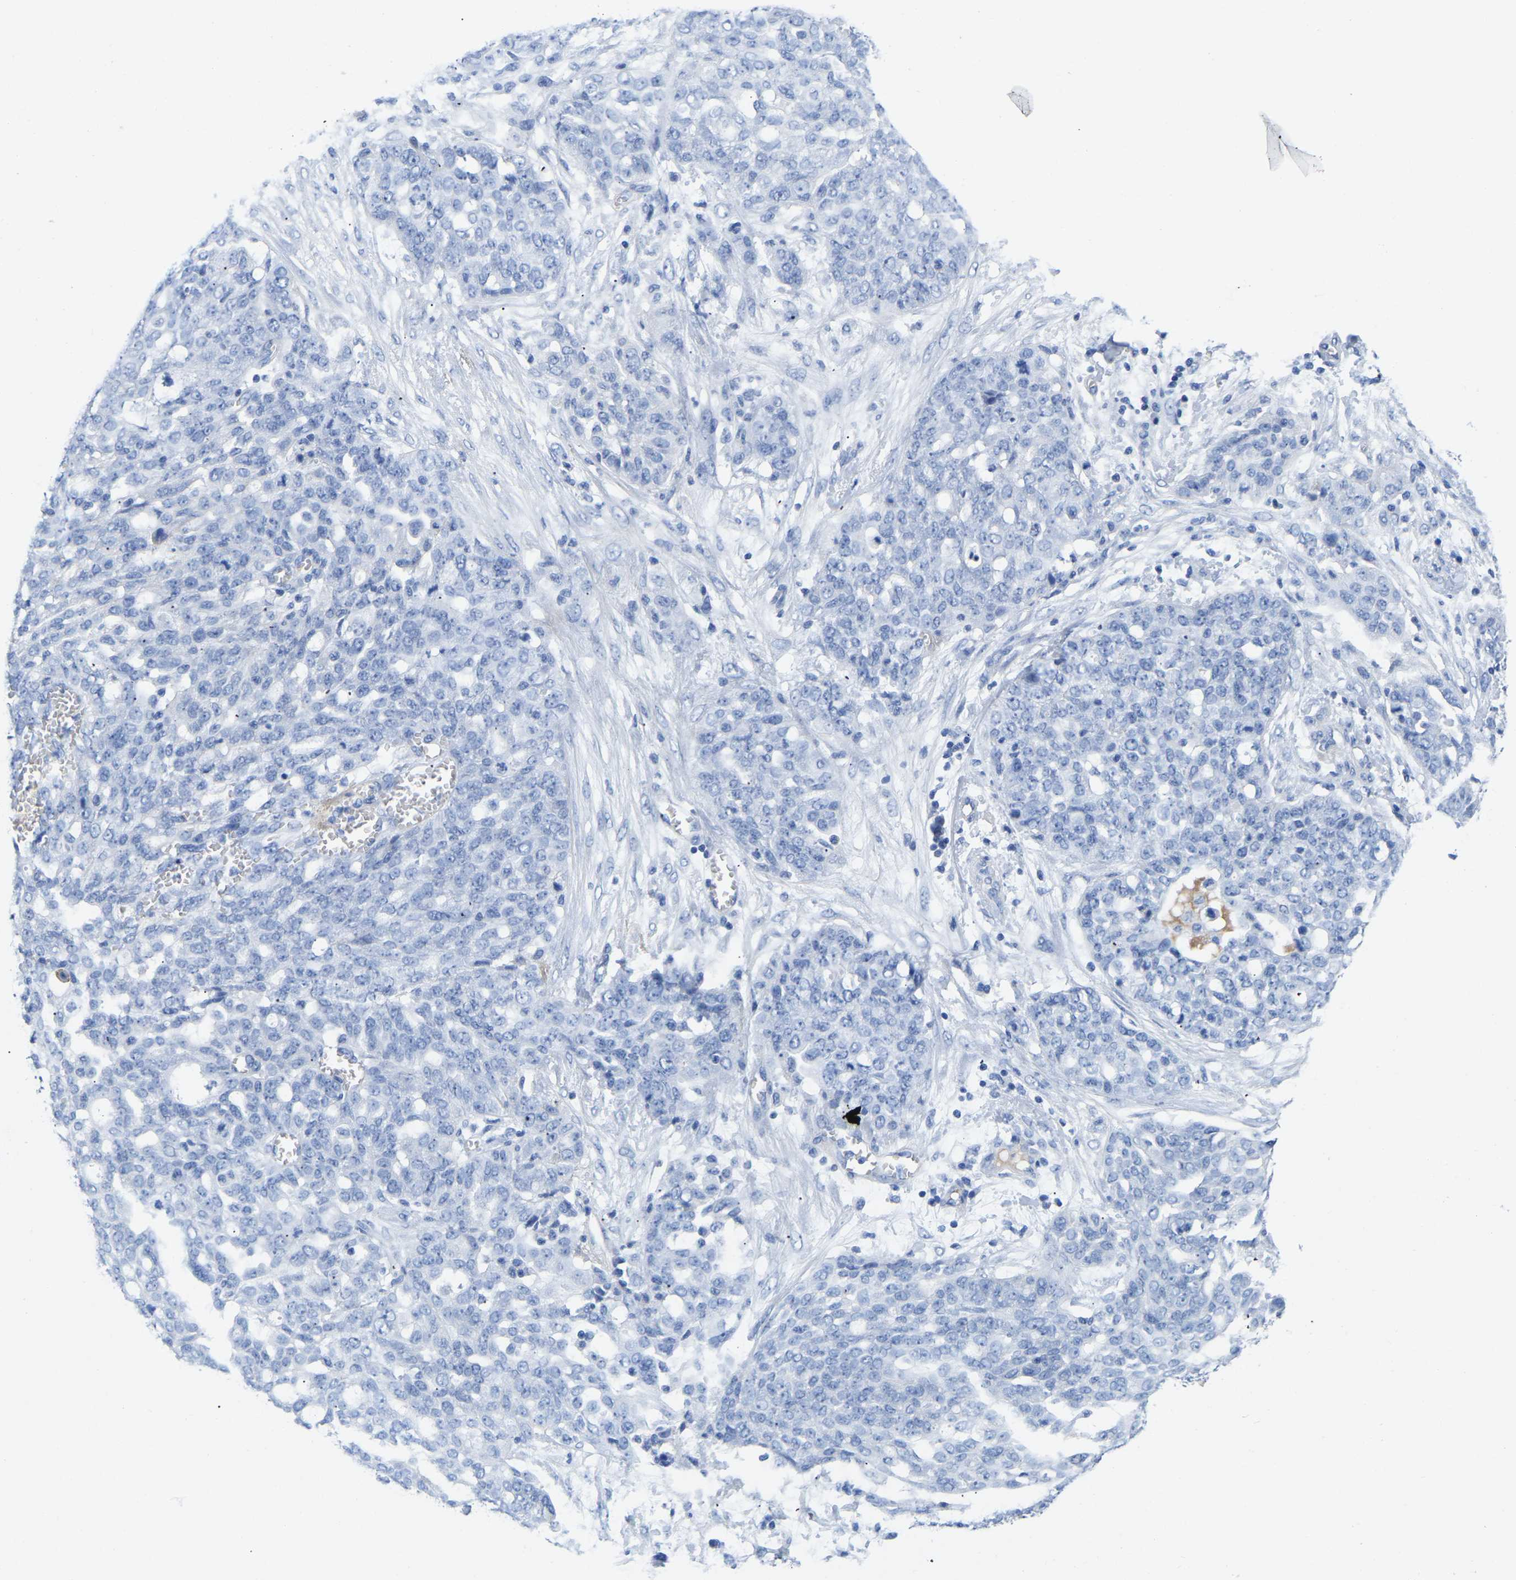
{"staining": {"intensity": "negative", "quantity": "none", "location": "none"}, "tissue": "ovarian cancer", "cell_type": "Tumor cells", "image_type": "cancer", "snomed": [{"axis": "morphology", "description": "Cystadenocarcinoma, serous, NOS"}, {"axis": "topography", "description": "Soft tissue"}, {"axis": "topography", "description": "Ovary"}], "caption": "Serous cystadenocarcinoma (ovarian) was stained to show a protein in brown. There is no significant expression in tumor cells.", "gene": "UPK3A", "patient": {"sex": "female", "age": 57}}